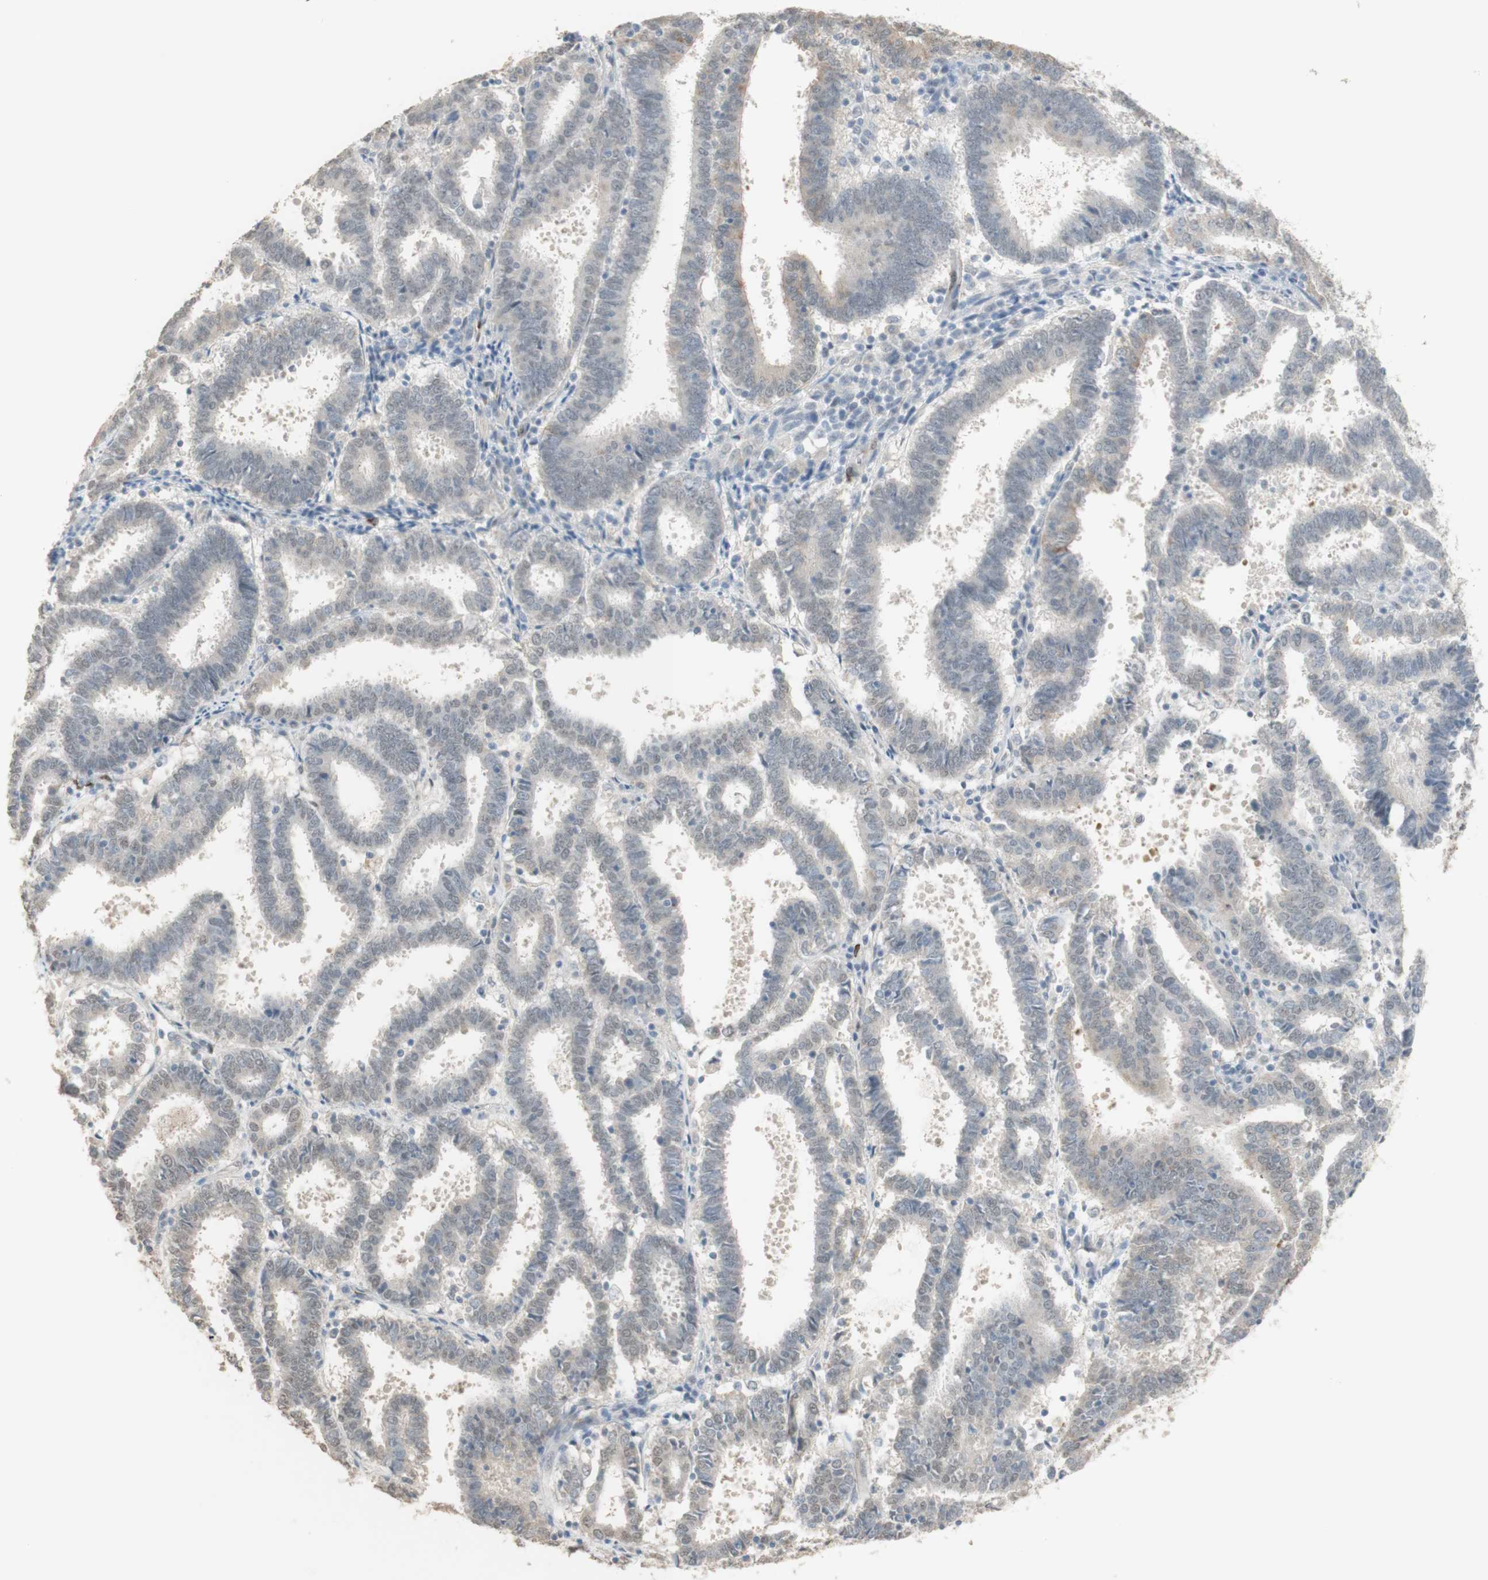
{"staining": {"intensity": "negative", "quantity": "none", "location": "none"}, "tissue": "endometrial cancer", "cell_type": "Tumor cells", "image_type": "cancer", "snomed": [{"axis": "morphology", "description": "Adenocarcinoma, NOS"}, {"axis": "topography", "description": "Uterus"}], "caption": "There is no significant staining in tumor cells of endometrial cancer (adenocarcinoma).", "gene": "MUC3A", "patient": {"sex": "female", "age": 83}}